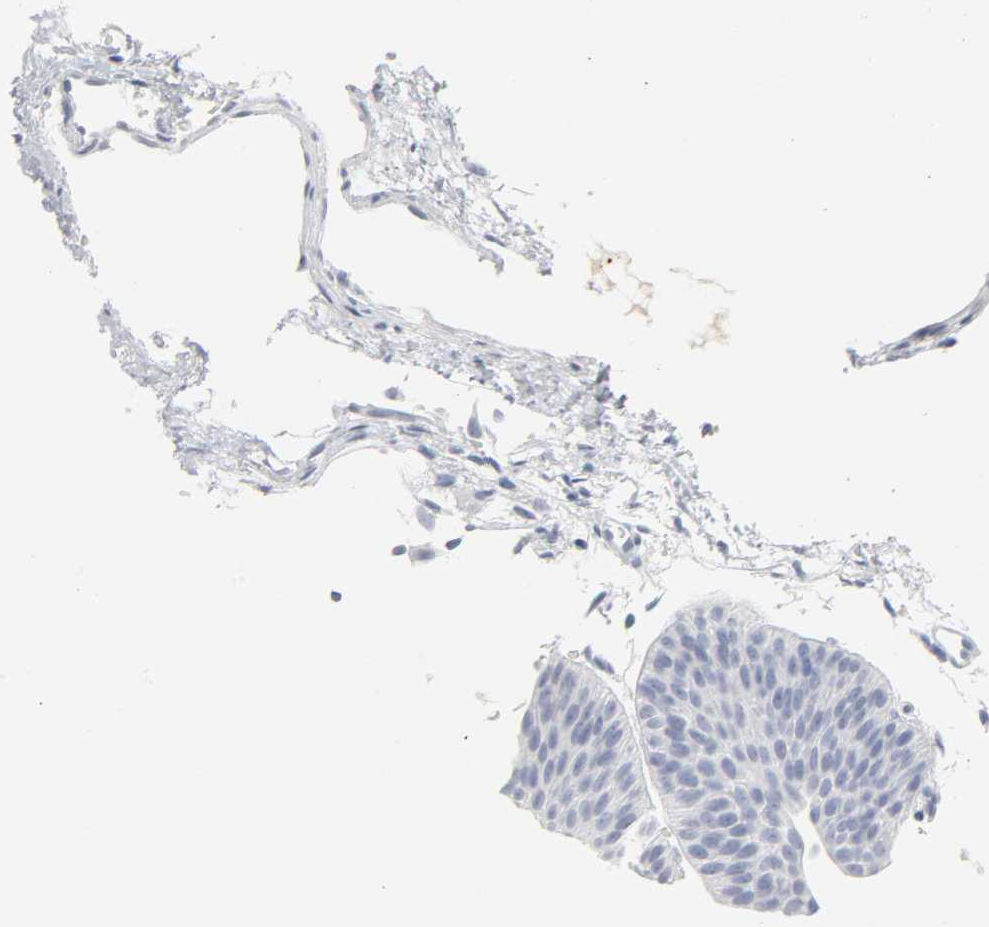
{"staining": {"intensity": "negative", "quantity": "none", "location": "none"}, "tissue": "urothelial cancer", "cell_type": "Tumor cells", "image_type": "cancer", "snomed": [{"axis": "morphology", "description": "Urothelial carcinoma, Low grade"}, {"axis": "topography", "description": "Urinary bladder"}], "caption": "High power microscopy image of an immunohistochemistry (IHC) photomicrograph of urothelial carcinoma (low-grade), revealing no significant expression in tumor cells.", "gene": "ACP3", "patient": {"sex": "female", "age": 60}}